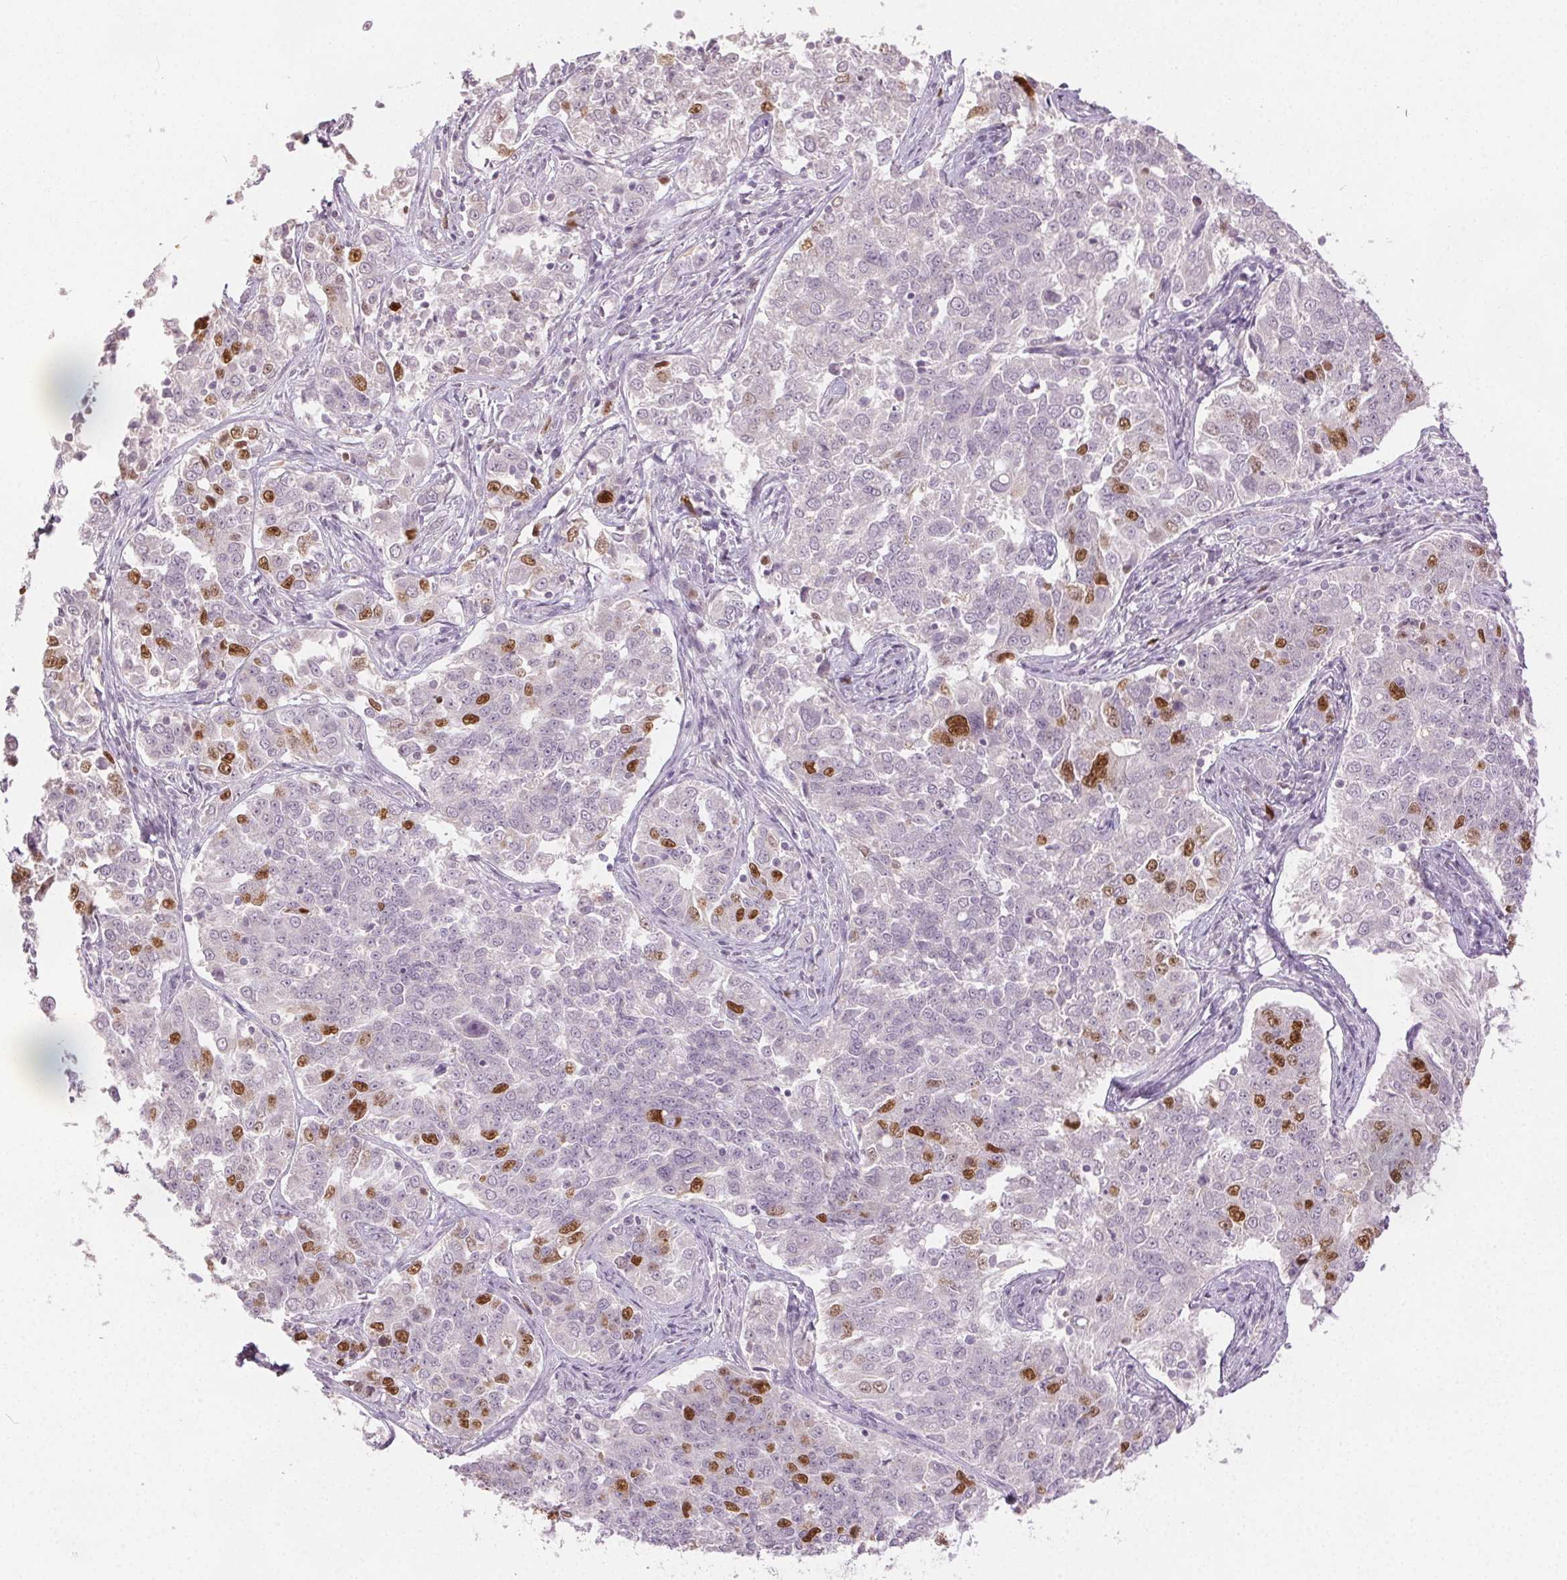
{"staining": {"intensity": "moderate", "quantity": "<25%", "location": "nuclear"}, "tissue": "endometrial cancer", "cell_type": "Tumor cells", "image_type": "cancer", "snomed": [{"axis": "morphology", "description": "Adenocarcinoma, NOS"}, {"axis": "topography", "description": "Endometrium"}], "caption": "Immunohistochemistry of endometrial cancer displays low levels of moderate nuclear staining in about <25% of tumor cells. The staining was performed using DAB, with brown indicating positive protein expression. Nuclei are stained blue with hematoxylin.", "gene": "ANLN", "patient": {"sex": "female", "age": 43}}